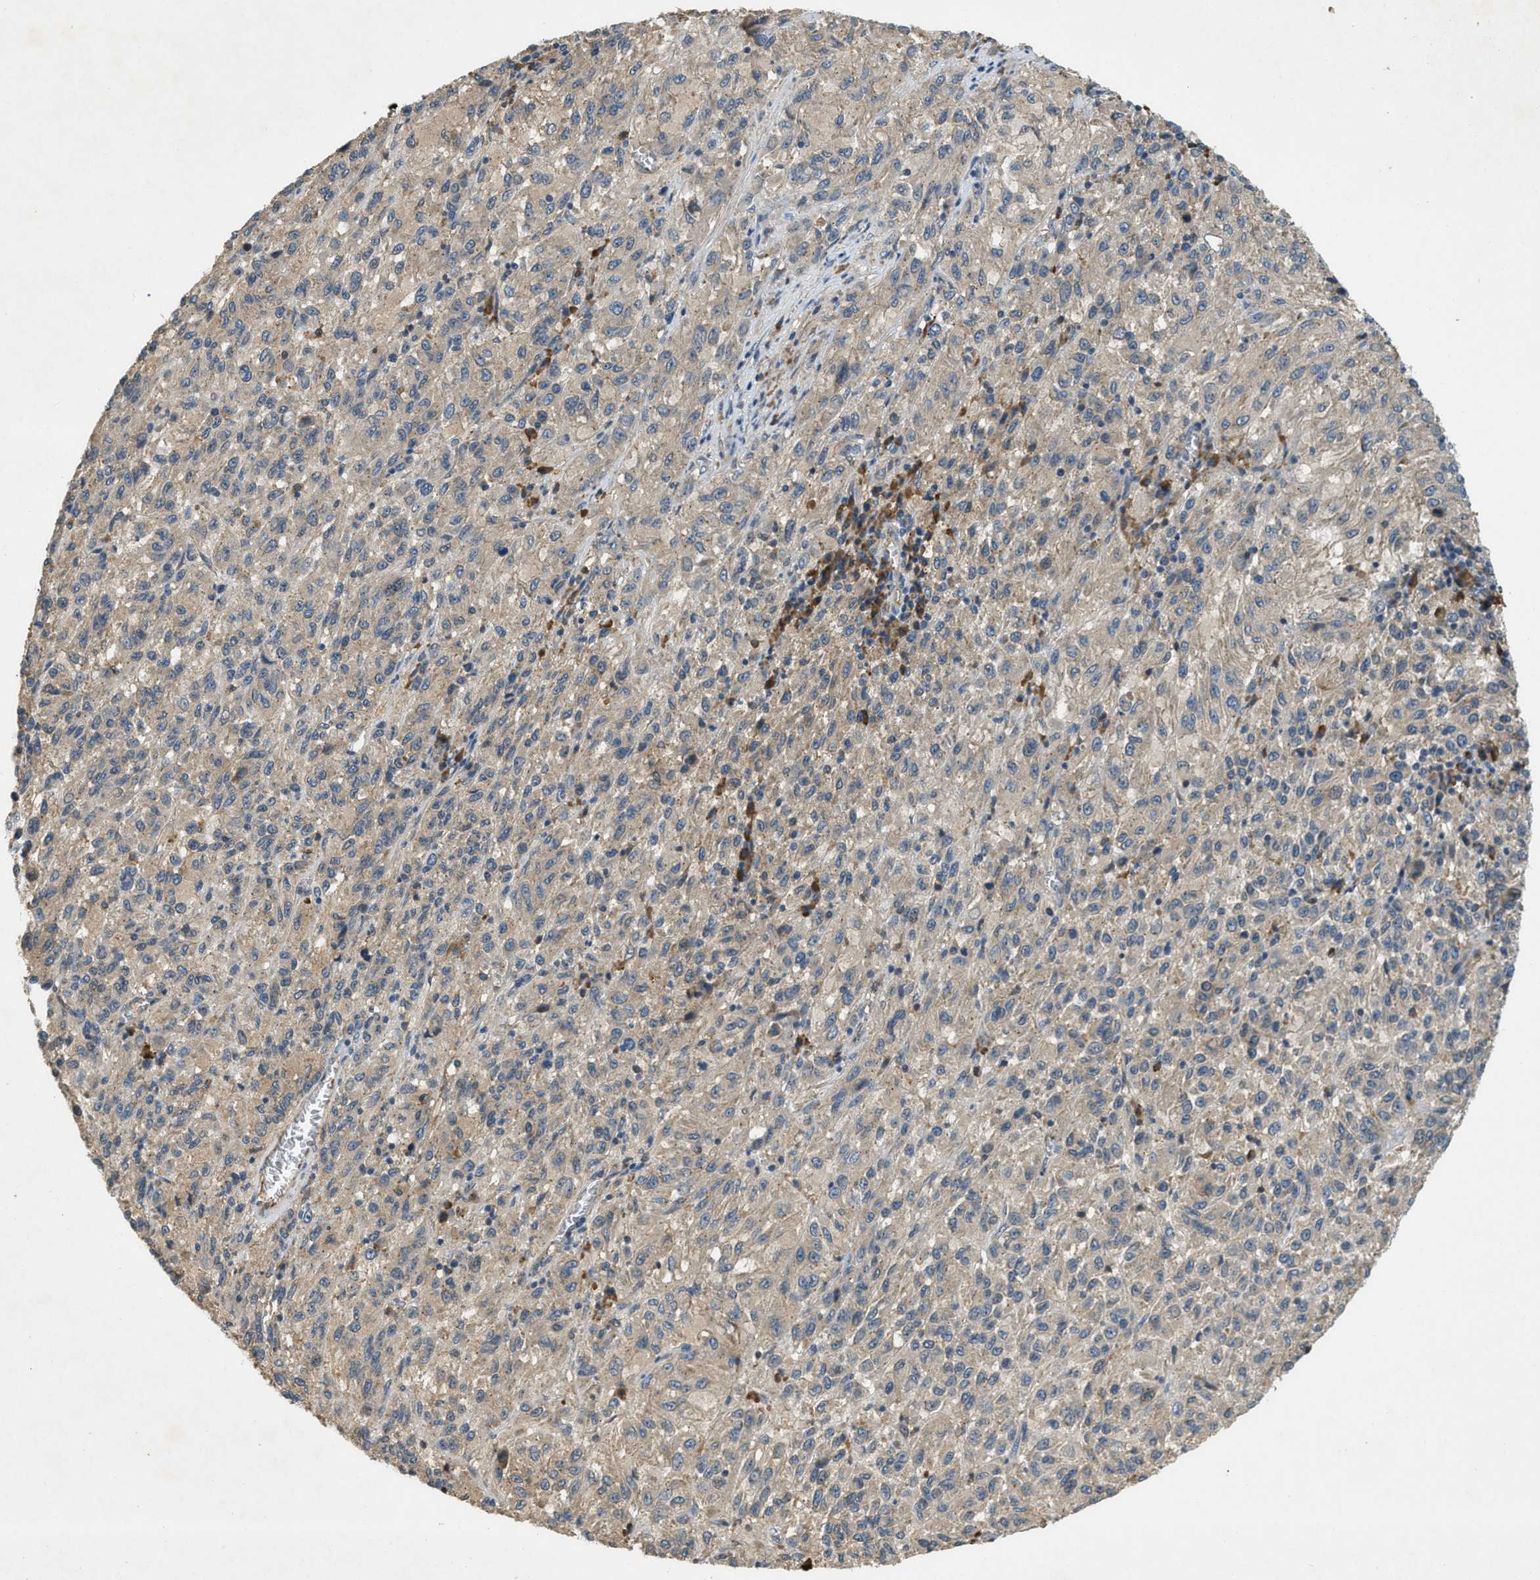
{"staining": {"intensity": "weak", "quantity": "25%-75%", "location": "cytoplasmic/membranous"}, "tissue": "melanoma", "cell_type": "Tumor cells", "image_type": "cancer", "snomed": [{"axis": "morphology", "description": "Malignant melanoma, Metastatic site"}, {"axis": "topography", "description": "Lung"}], "caption": "Tumor cells show weak cytoplasmic/membranous positivity in approximately 25%-75% of cells in melanoma. The protein is stained brown, and the nuclei are stained in blue (DAB IHC with brightfield microscopy, high magnification).", "gene": "CFLAR", "patient": {"sex": "male", "age": 64}}